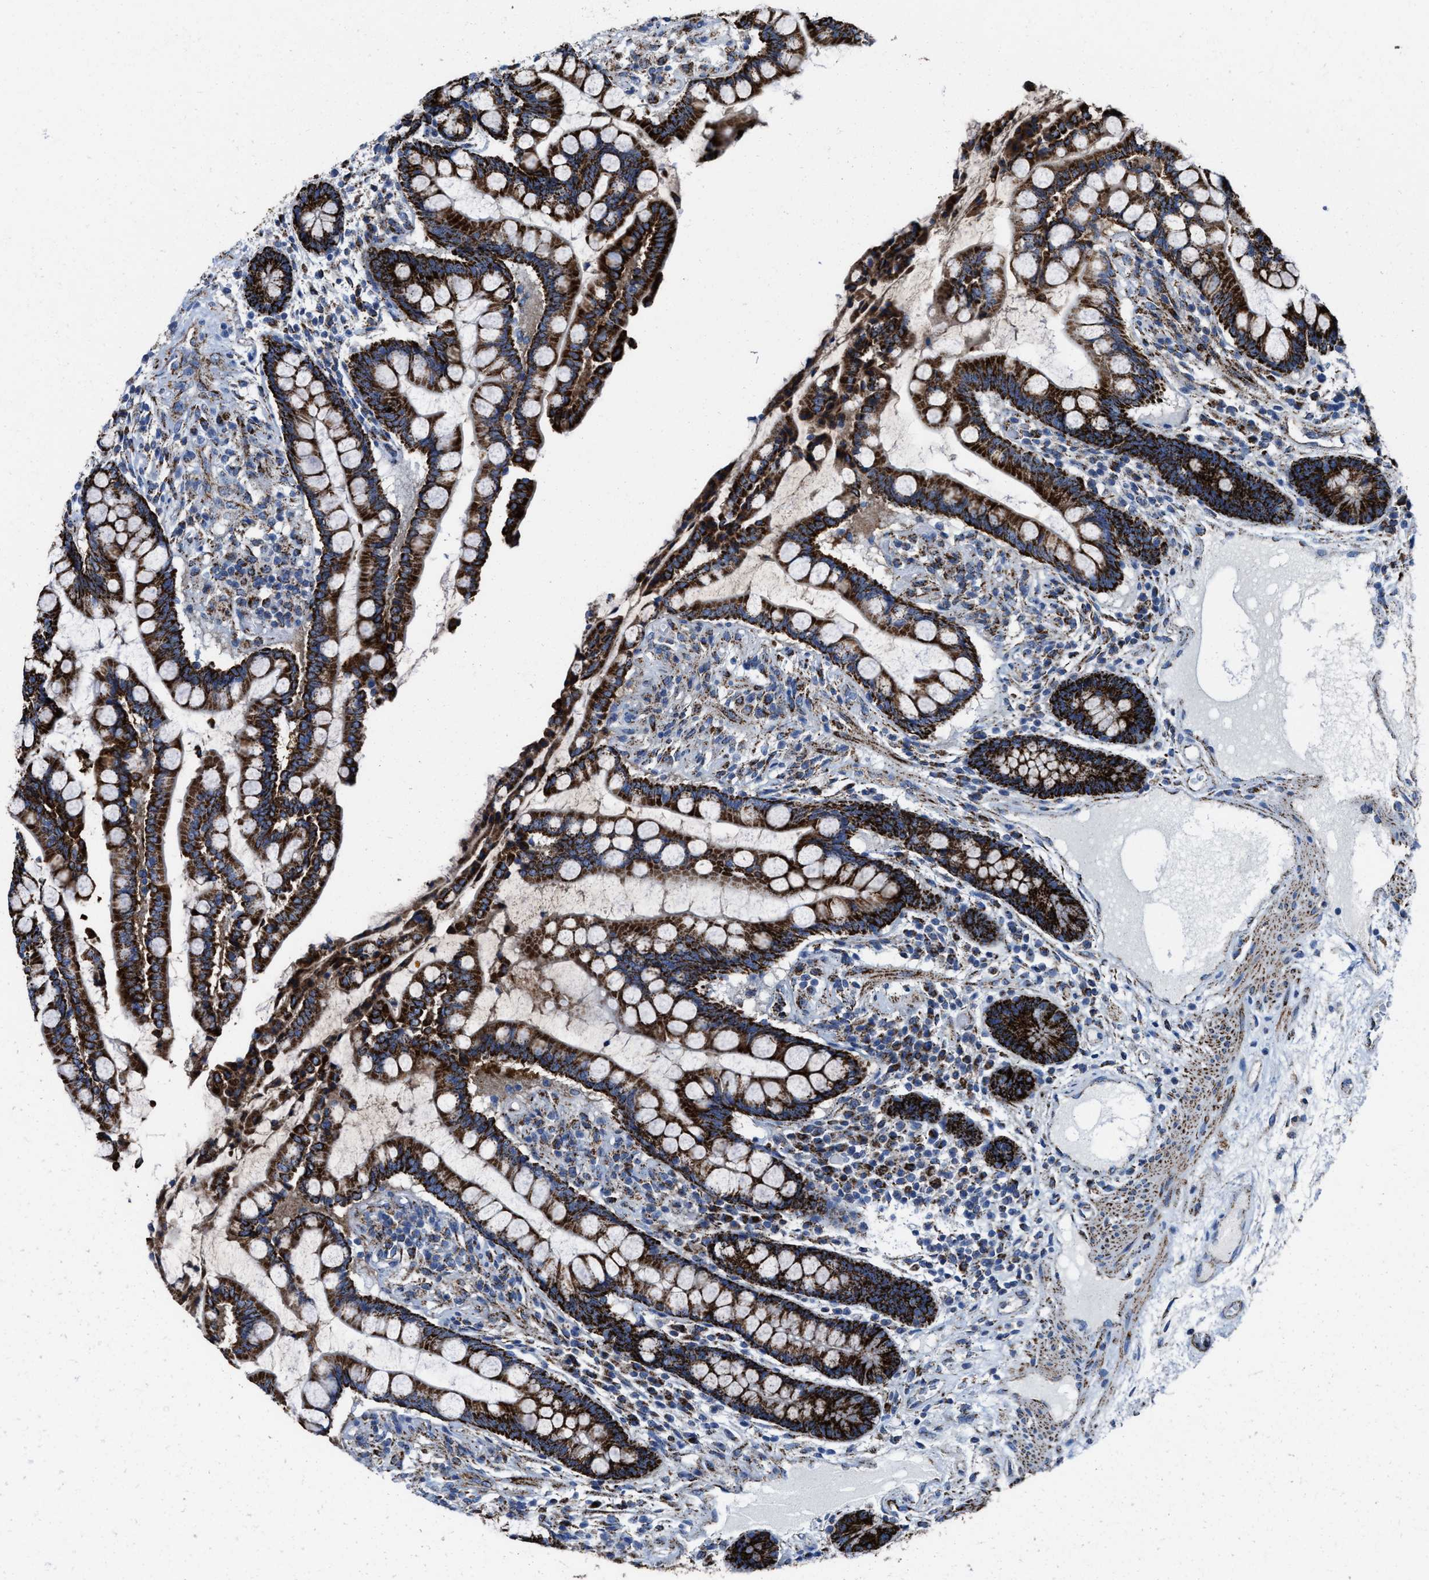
{"staining": {"intensity": "strong", "quantity": ">75%", "location": "cytoplasmic/membranous"}, "tissue": "colon", "cell_type": "Endothelial cells", "image_type": "normal", "snomed": [{"axis": "morphology", "description": "Normal tissue, NOS"}, {"axis": "topography", "description": "Colon"}], "caption": "Immunohistochemistry (IHC) photomicrograph of unremarkable colon: human colon stained using IHC demonstrates high levels of strong protein expression localized specifically in the cytoplasmic/membranous of endothelial cells, appearing as a cytoplasmic/membranous brown color.", "gene": "ALDH1B1", "patient": {"sex": "male", "age": 73}}